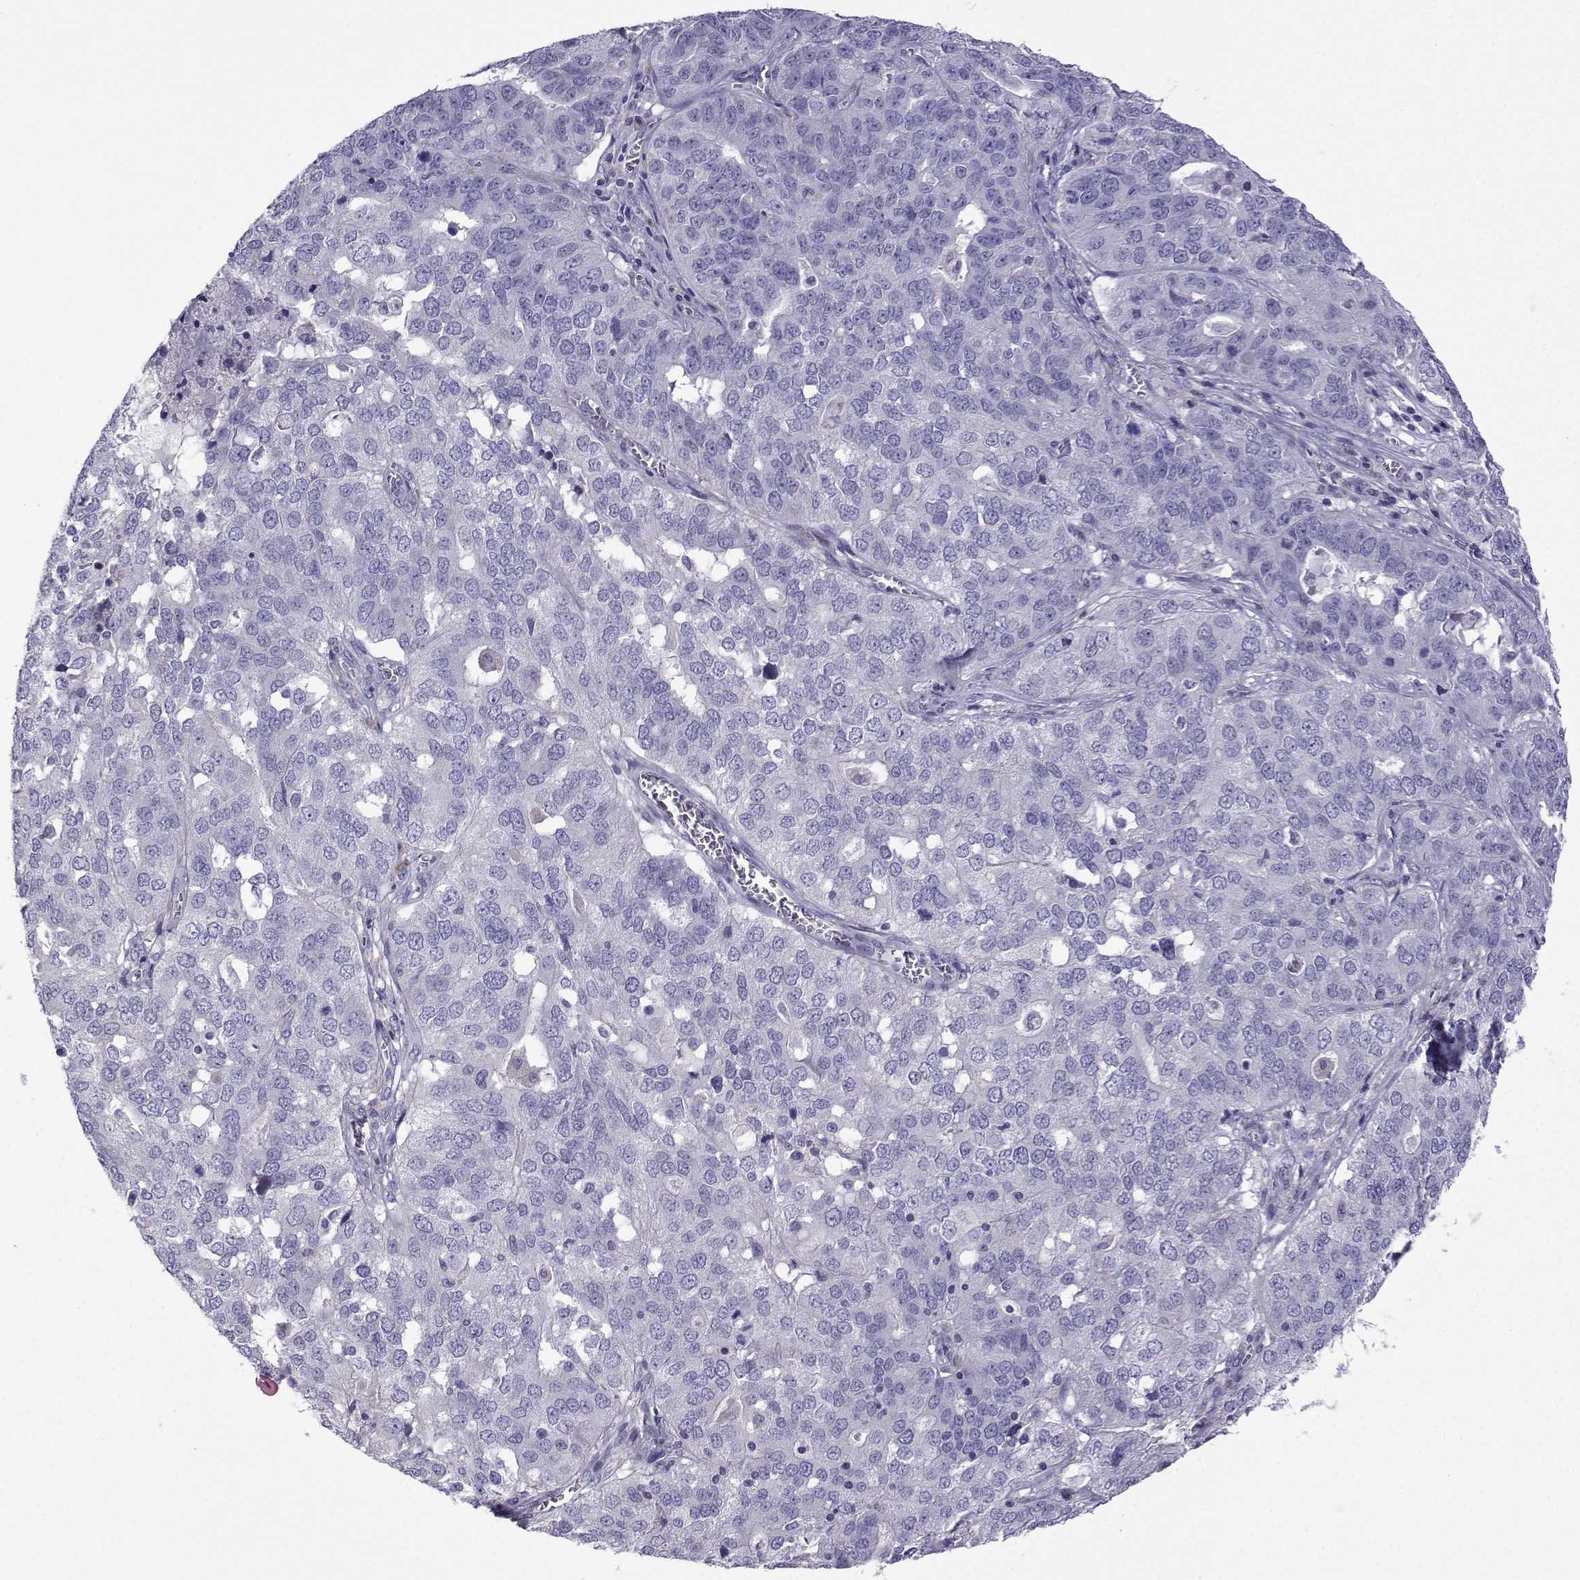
{"staining": {"intensity": "negative", "quantity": "none", "location": "none"}, "tissue": "ovarian cancer", "cell_type": "Tumor cells", "image_type": "cancer", "snomed": [{"axis": "morphology", "description": "Carcinoma, endometroid"}, {"axis": "topography", "description": "Soft tissue"}, {"axis": "topography", "description": "Ovary"}], "caption": "Ovarian cancer stained for a protein using IHC reveals no staining tumor cells.", "gene": "CFAP70", "patient": {"sex": "female", "age": 52}}